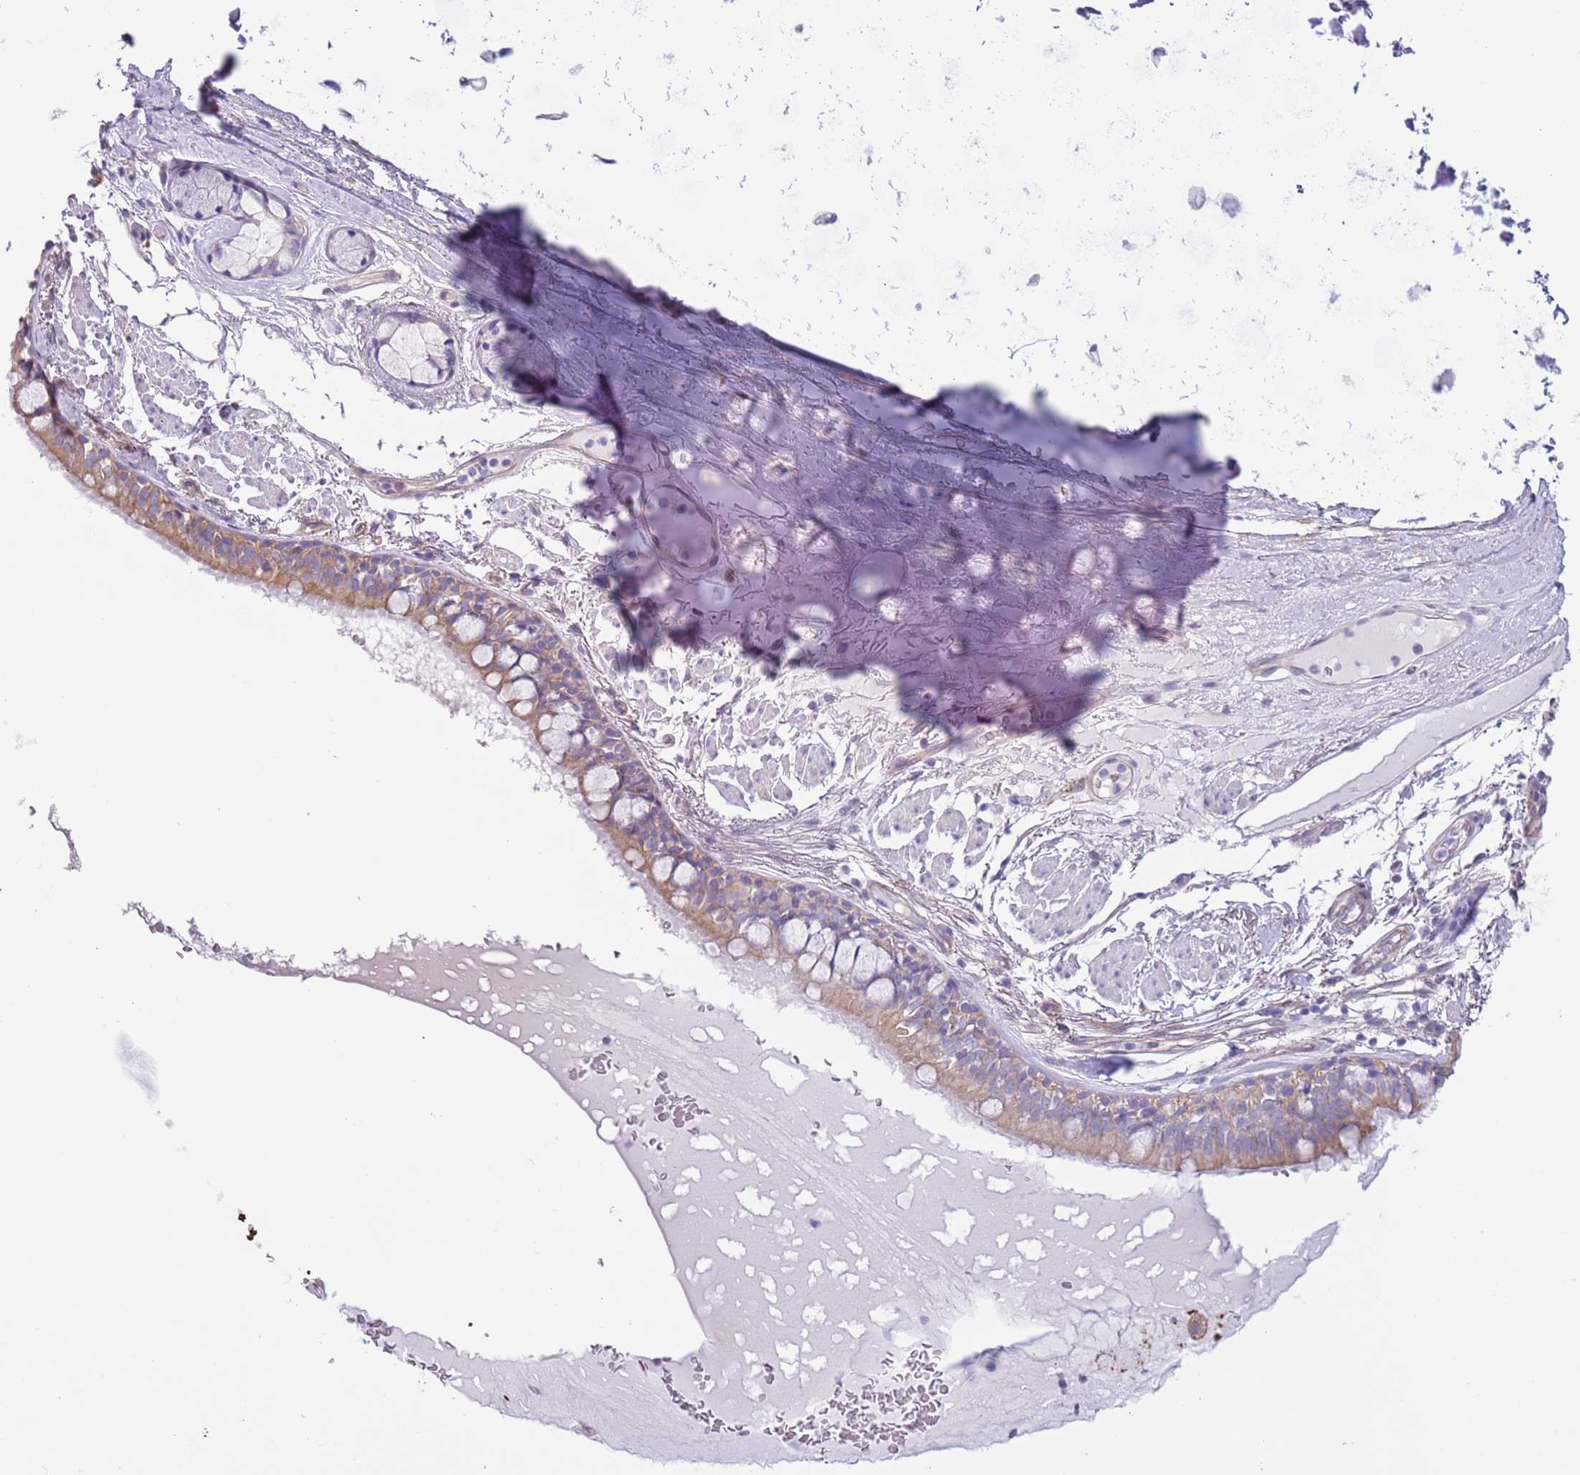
{"staining": {"intensity": "moderate", "quantity": "25%-75%", "location": "cytoplasmic/membranous"}, "tissue": "bronchus", "cell_type": "Respiratory epithelial cells", "image_type": "normal", "snomed": [{"axis": "morphology", "description": "Normal tissue, NOS"}, {"axis": "topography", "description": "Bronchus"}], "caption": "Benign bronchus demonstrates moderate cytoplasmic/membranous staining in about 25%-75% of respiratory epithelial cells, visualized by immunohistochemistry.", "gene": "RBP3", "patient": {"sex": "male", "age": 70}}